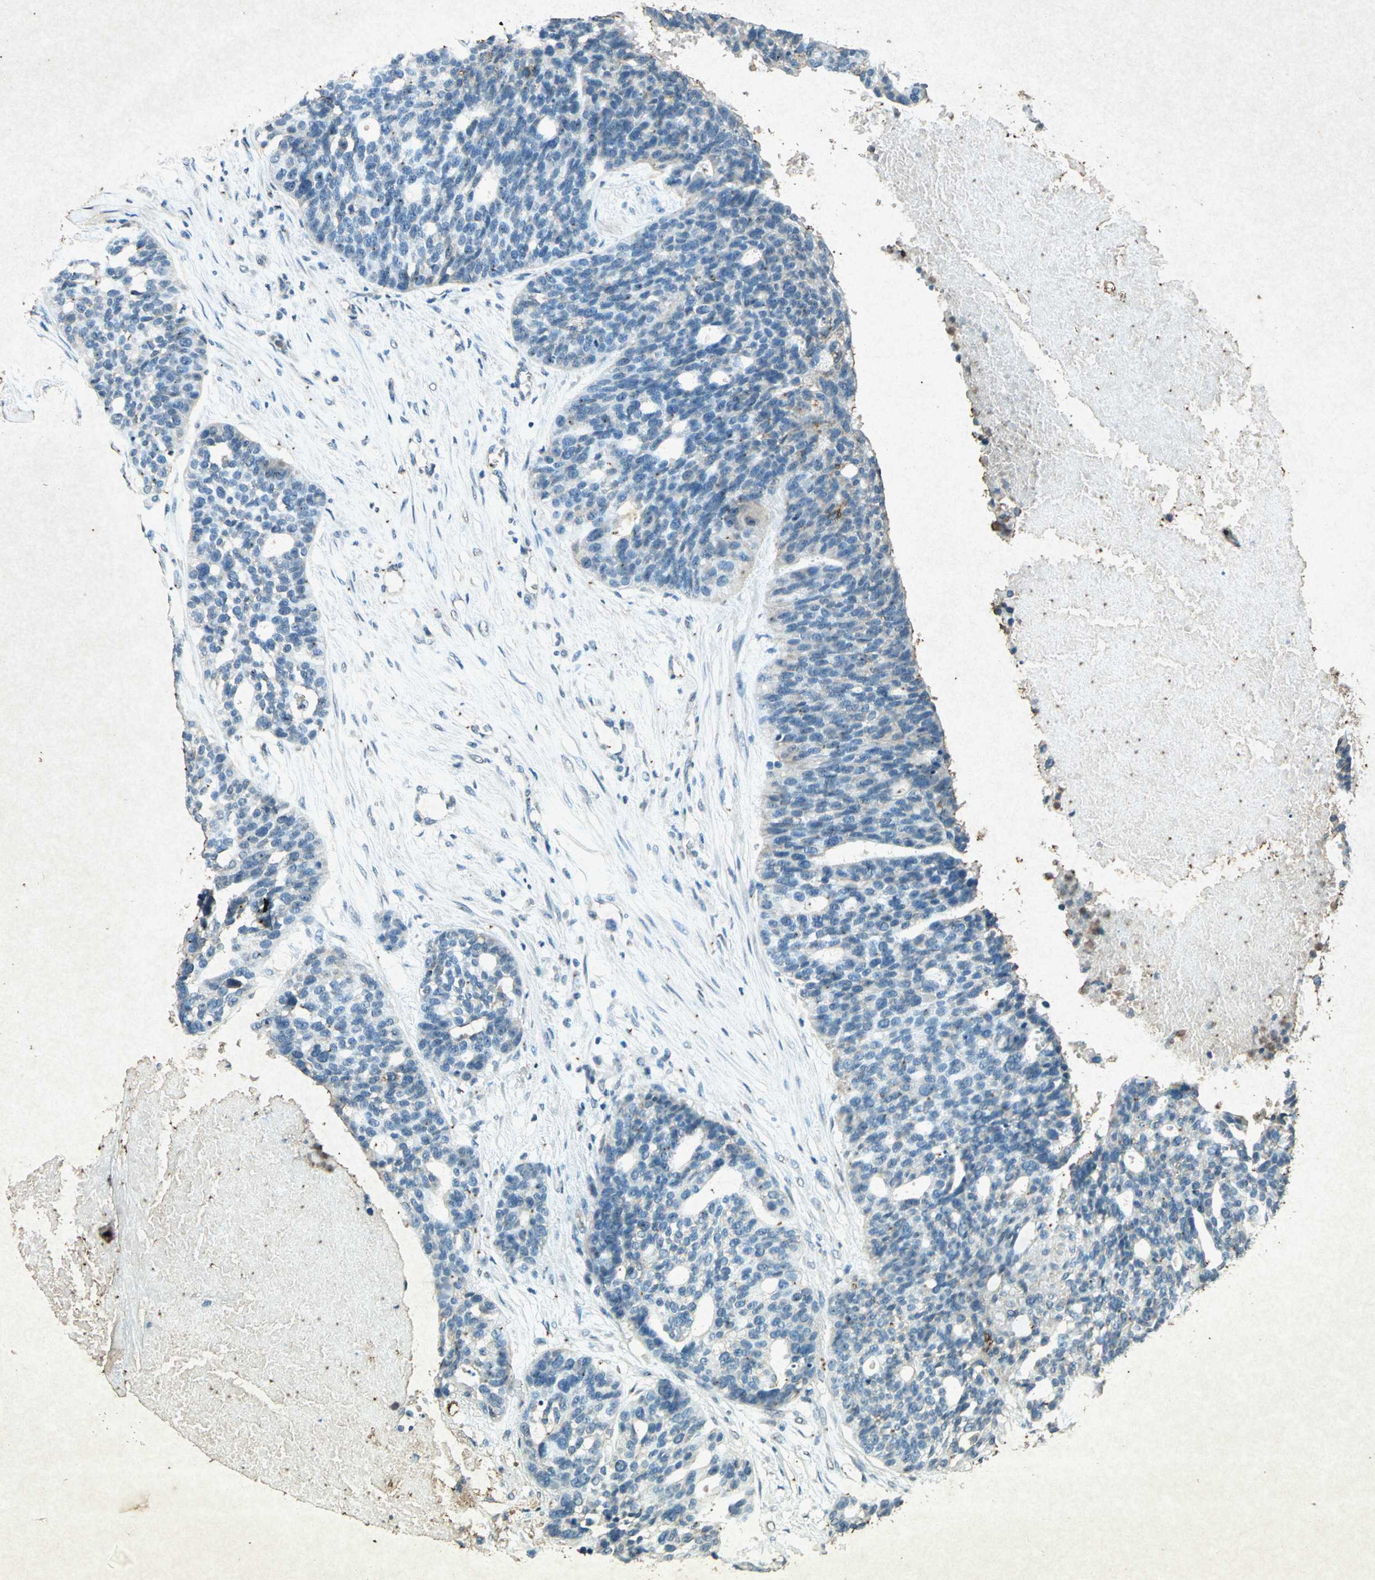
{"staining": {"intensity": "negative", "quantity": "none", "location": "none"}, "tissue": "ovarian cancer", "cell_type": "Tumor cells", "image_type": "cancer", "snomed": [{"axis": "morphology", "description": "Cystadenocarcinoma, serous, NOS"}, {"axis": "topography", "description": "Ovary"}], "caption": "Protein analysis of ovarian cancer (serous cystadenocarcinoma) demonstrates no significant staining in tumor cells.", "gene": "PSEN1", "patient": {"sex": "female", "age": 59}}